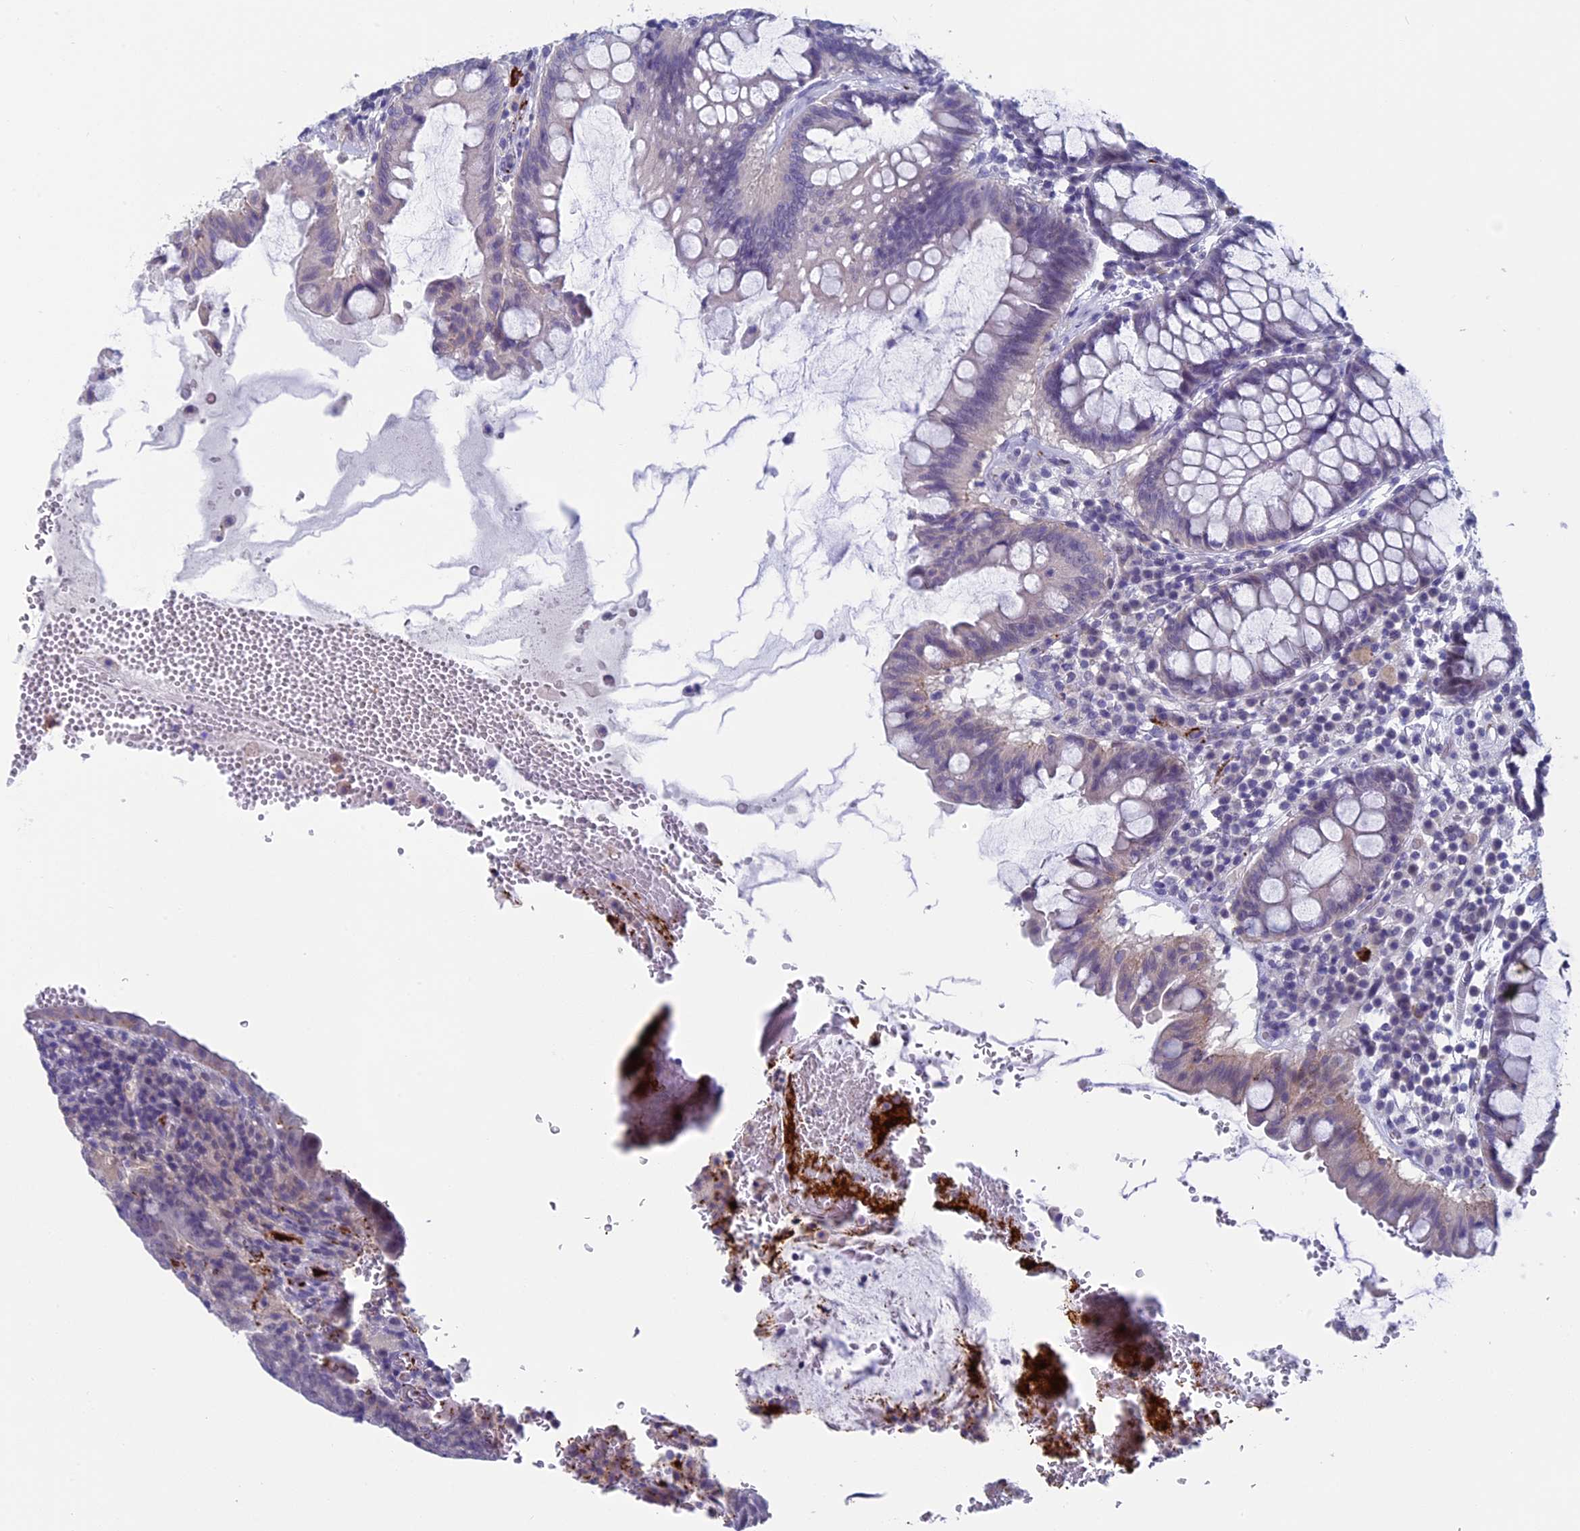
{"staining": {"intensity": "weak", "quantity": "25%-75%", "location": "cytoplasmic/membranous"}, "tissue": "colorectal cancer", "cell_type": "Tumor cells", "image_type": "cancer", "snomed": [{"axis": "morphology", "description": "Normal tissue, NOS"}, {"axis": "morphology", "description": "Adenocarcinoma, NOS"}, {"axis": "topography", "description": "Colon"}], "caption": "Immunohistochemical staining of human colorectal cancer (adenocarcinoma) reveals weak cytoplasmic/membranous protein positivity in approximately 25%-75% of tumor cells. (Brightfield microscopy of DAB IHC at high magnification).", "gene": "AIFM2", "patient": {"sex": "female", "age": 75}}